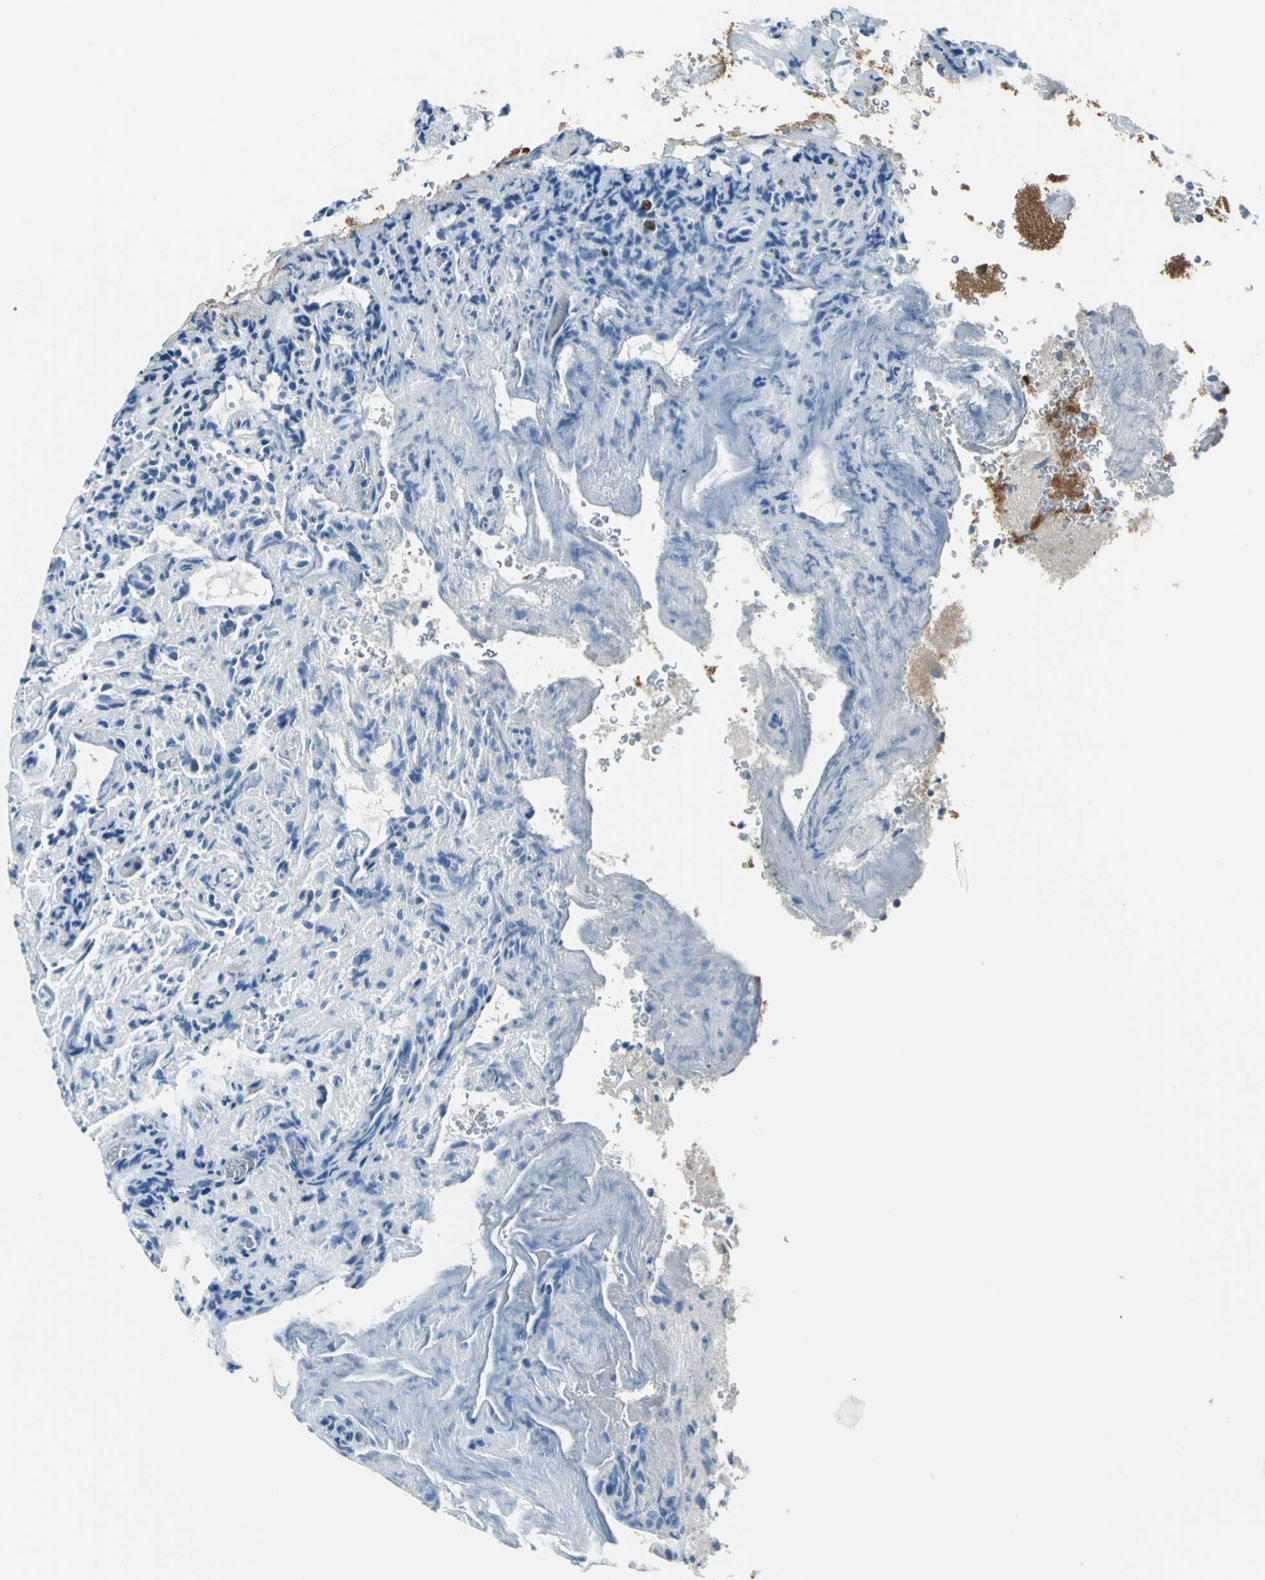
{"staining": {"intensity": "negative", "quantity": "none", "location": "none"}, "tissue": "glioma", "cell_type": "Tumor cells", "image_type": "cancer", "snomed": [{"axis": "morphology", "description": "Normal tissue, NOS"}, {"axis": "morphology", "description": "Glioma, malignant, High grade"}, {"axis": "topography", "description": "Cerebral cortex"}], "caption": "The photomicrograph displays no significant positivity in tumor cells of malignant glioma (high-grade).", "gene": "SLC16A7", "patient": {"sex": "male", "age": 75}}